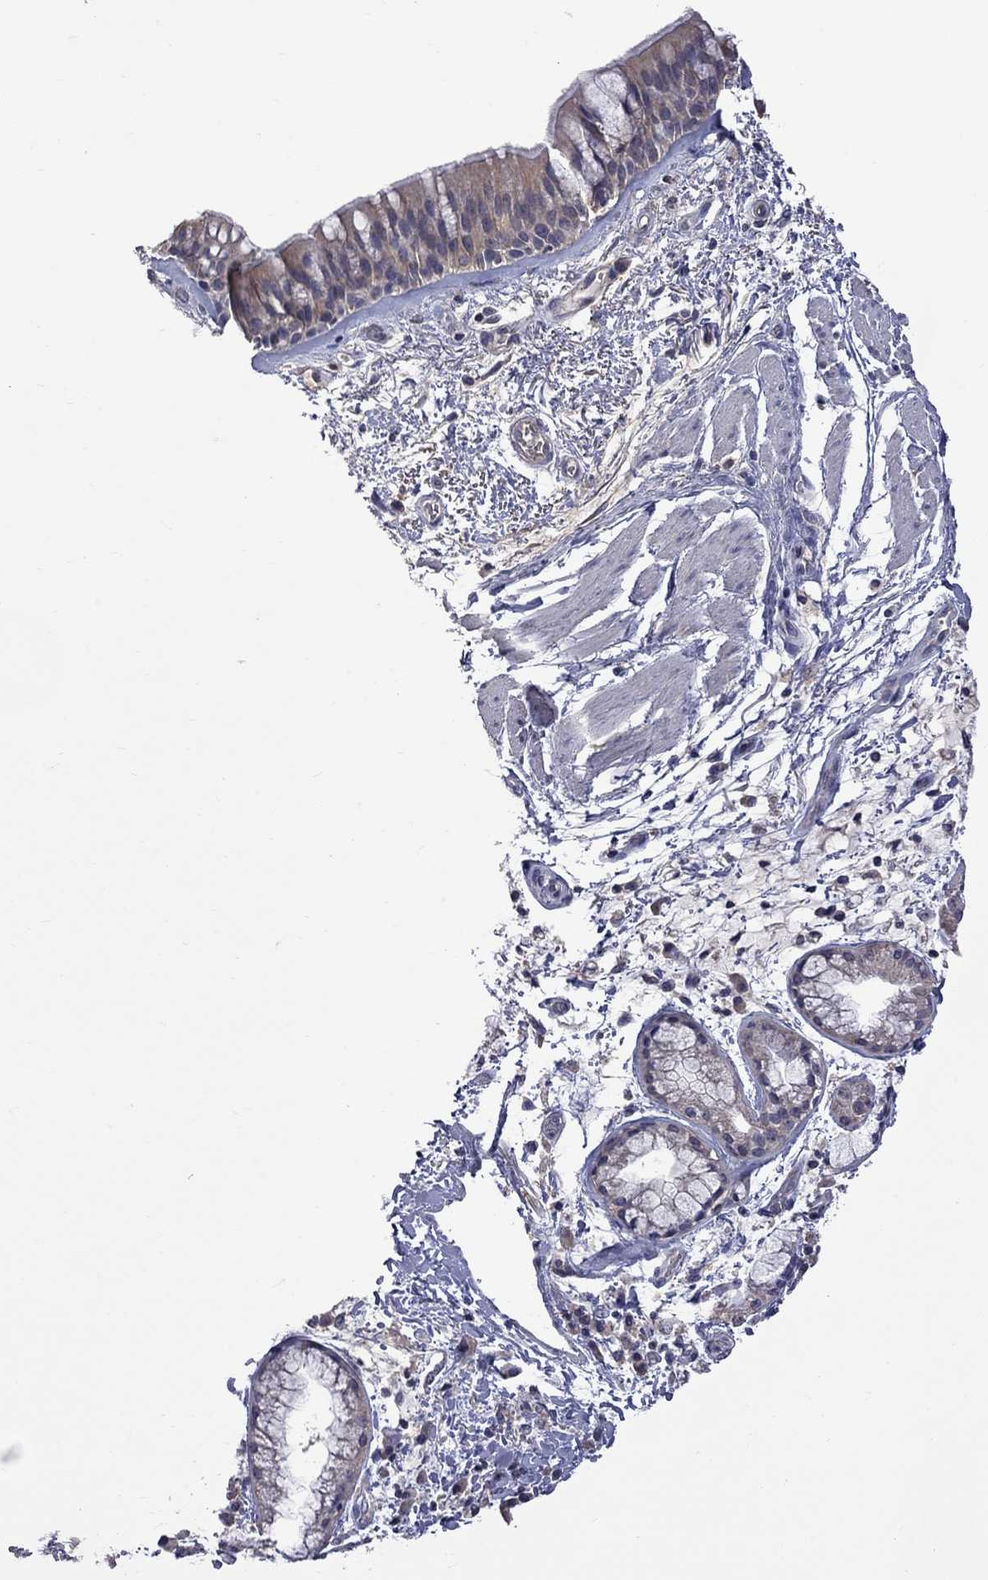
{"staining": {"intensity": "weak", "quantity": ">75%", "location": "cytoplasmic/membranous"}, "tissue": "bronchus", "cell_type": "Respiratory epithelial cells", "image_type": "normal", "snomed": [{"axis": "morphology", "description": "Normal tissue, NOS"}, {"axis": "topography", "description": "Bronchus"}, {"axis": "topography", "description": "Lung"}], "caption": "IHC staining of normal bronchus, which displays low levels of weak cytoplasmic/membranous staining in approximately >75% of respiratory epithelial cells indicating weak cytoplasmic/membranous protein positivity. The staining was performed using DAB (3,3'-diaminobenzidine) (brown) for protein detection and nuclei were counterstained in hematoxylin (blue).", "gene": "HTR6", "patient": {"sex": "female", "age": 57}}